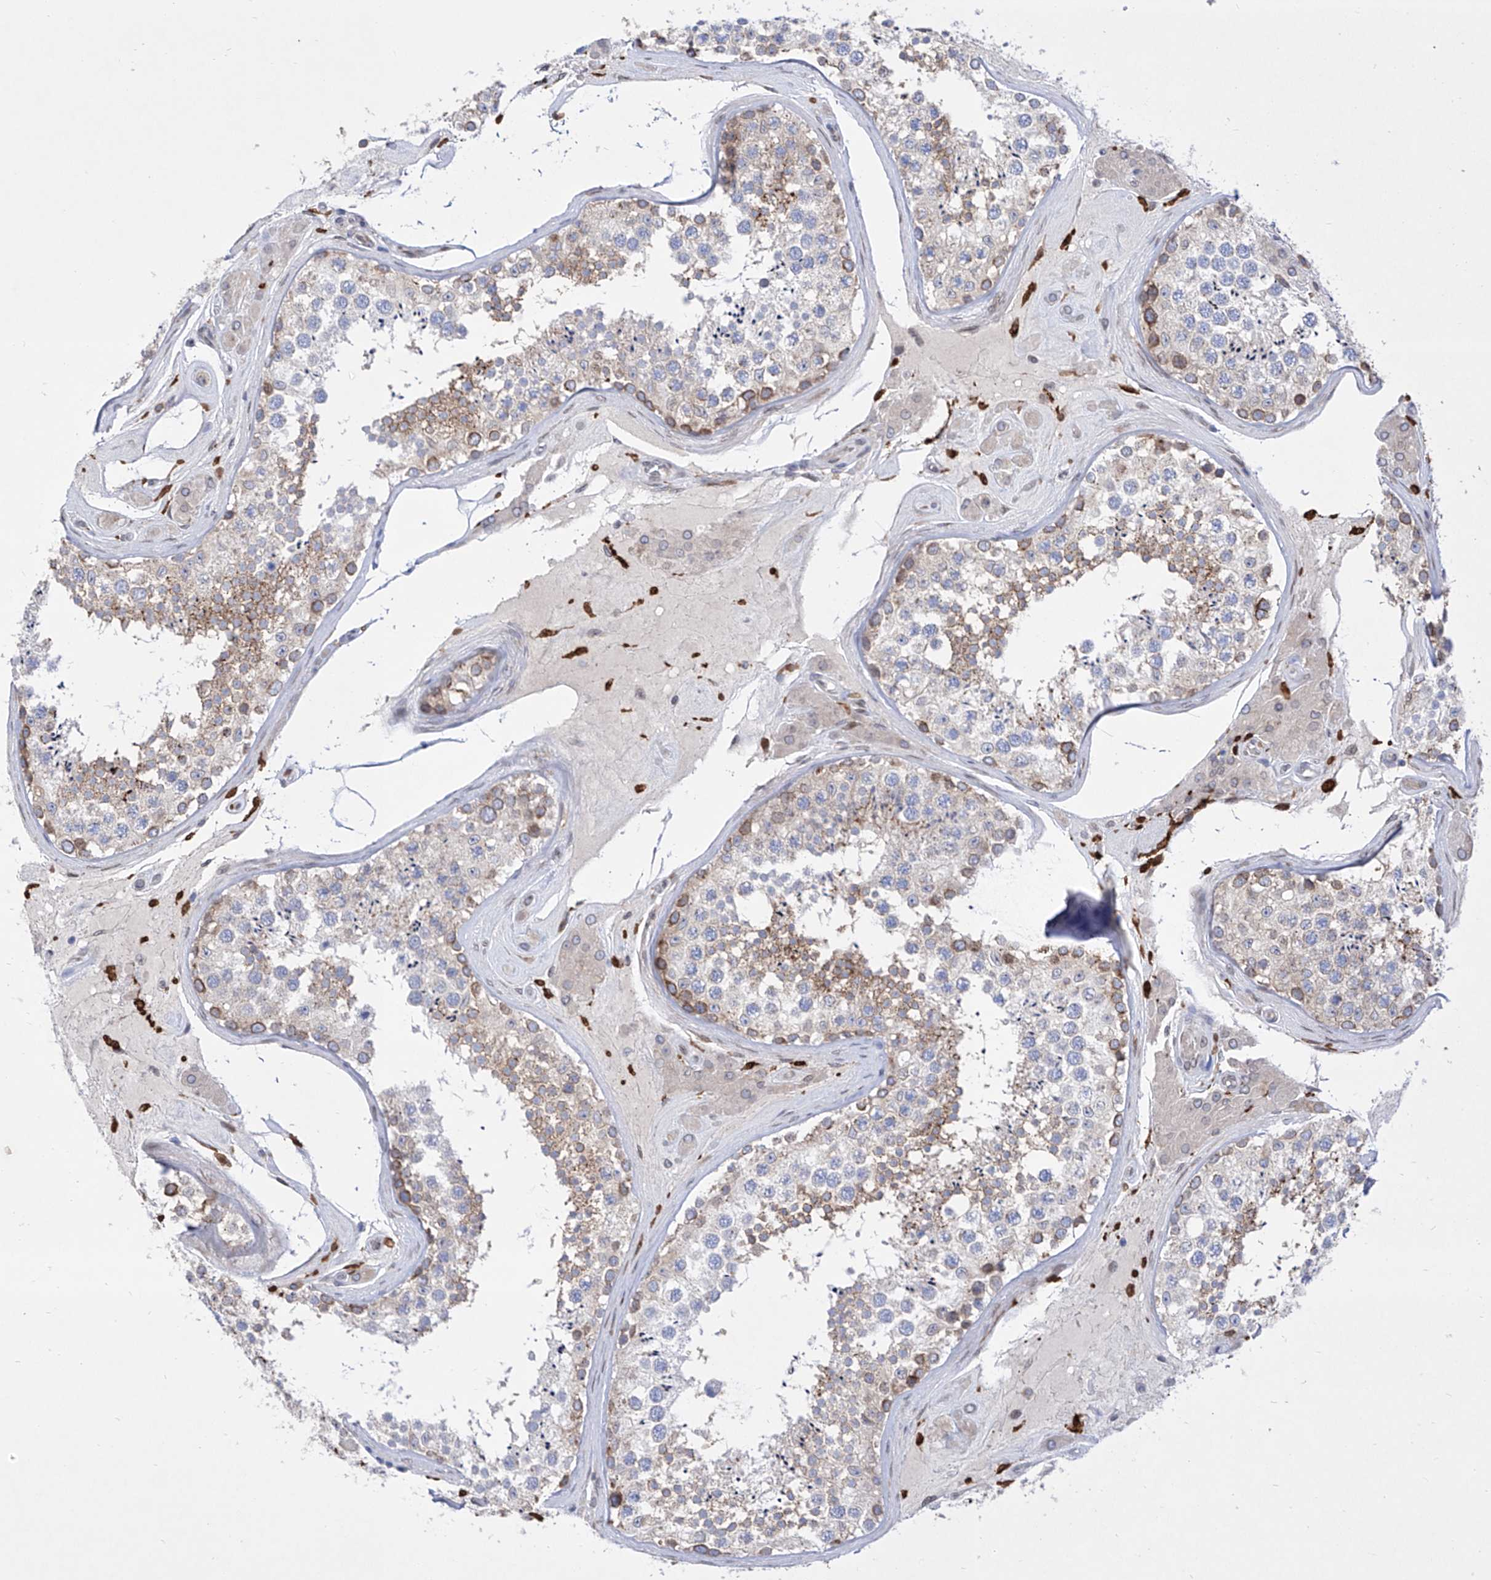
{"staining": {"intensity": "moderate", "quantity": "<25%", "location": "cytoplasmic/membranous"}, "tissue": "testis", "cell_type": "Cells in seminiferous ducts", "image_type": "normal", "snomed": [{"axis": "morphology", "description": "Normal tissue, NOS"}, {"axis": "topography", "description": "Testis"}], "caption": "High-magnification brightfield microscopy of unremarkable testis stained with DAB (3,3'-diaminobenzidine) (brown) and counterstained with hematoxylin (blue). cells in seminiferous ducts exhibit moderate cytoplasmic/membranous expression is present in approximately<25% of cells.", "gene": "LCLAT1", "patient": {"sex": "male", "age": 46}}